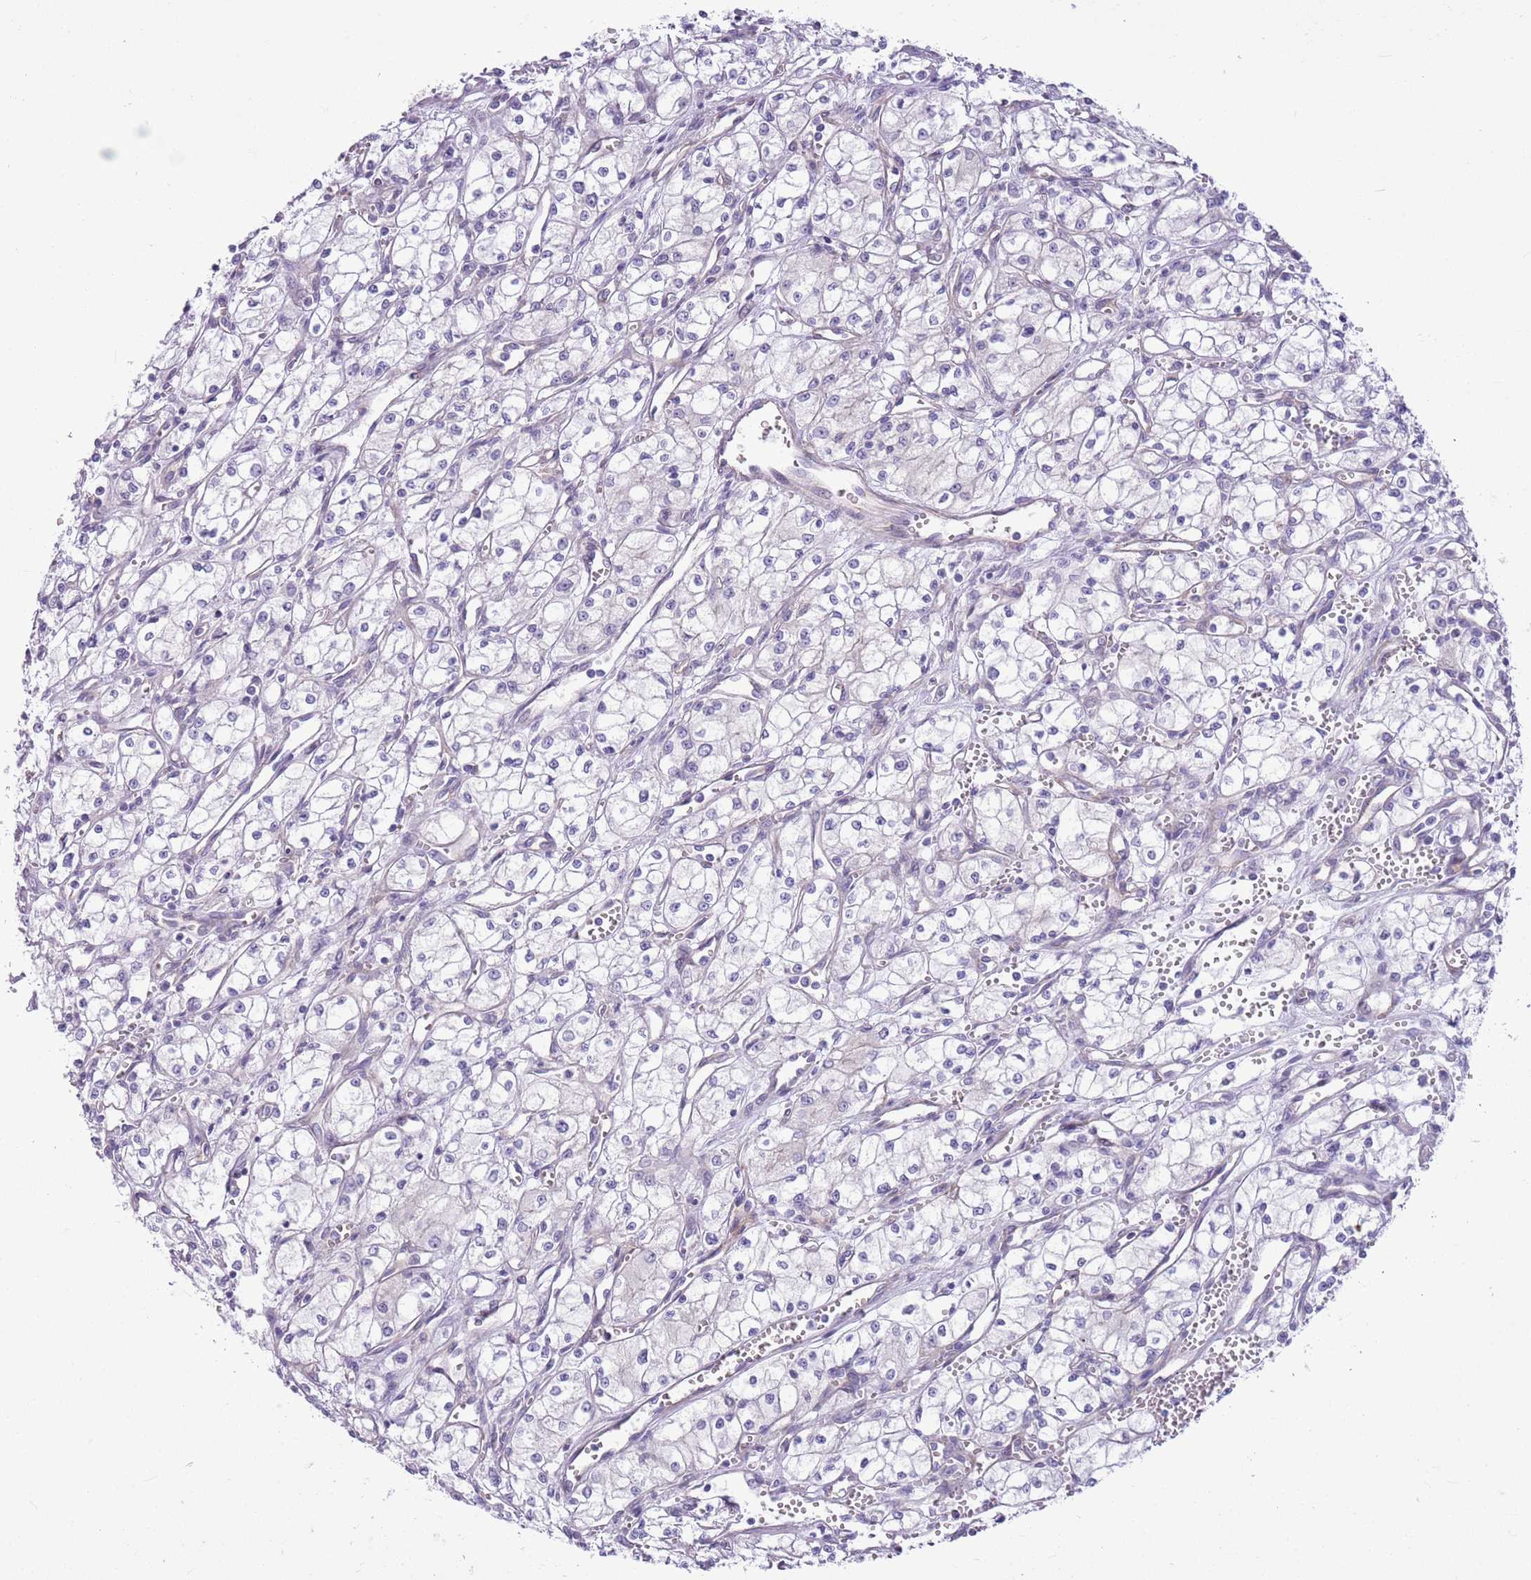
{"staining": {"intensity": "negative", "quantity": "none", "location": "none"}, "tissue": "renal cancer", "cell_type": "Tumor cells", "image_type": "cancer", "snomed": [{"axis": "morphology", "description": "Adenocarcinoma, NOS"}, {"axis": "topography", "description": "Kidney"}], "caption": "This is a photomicrograph of immunohistochemistry (IHC) staining of renal adenocarcinoma, which shows no expression in tumor cells.", "gene": "PARP8", "patient": {"sex": "male", "age": 59}}